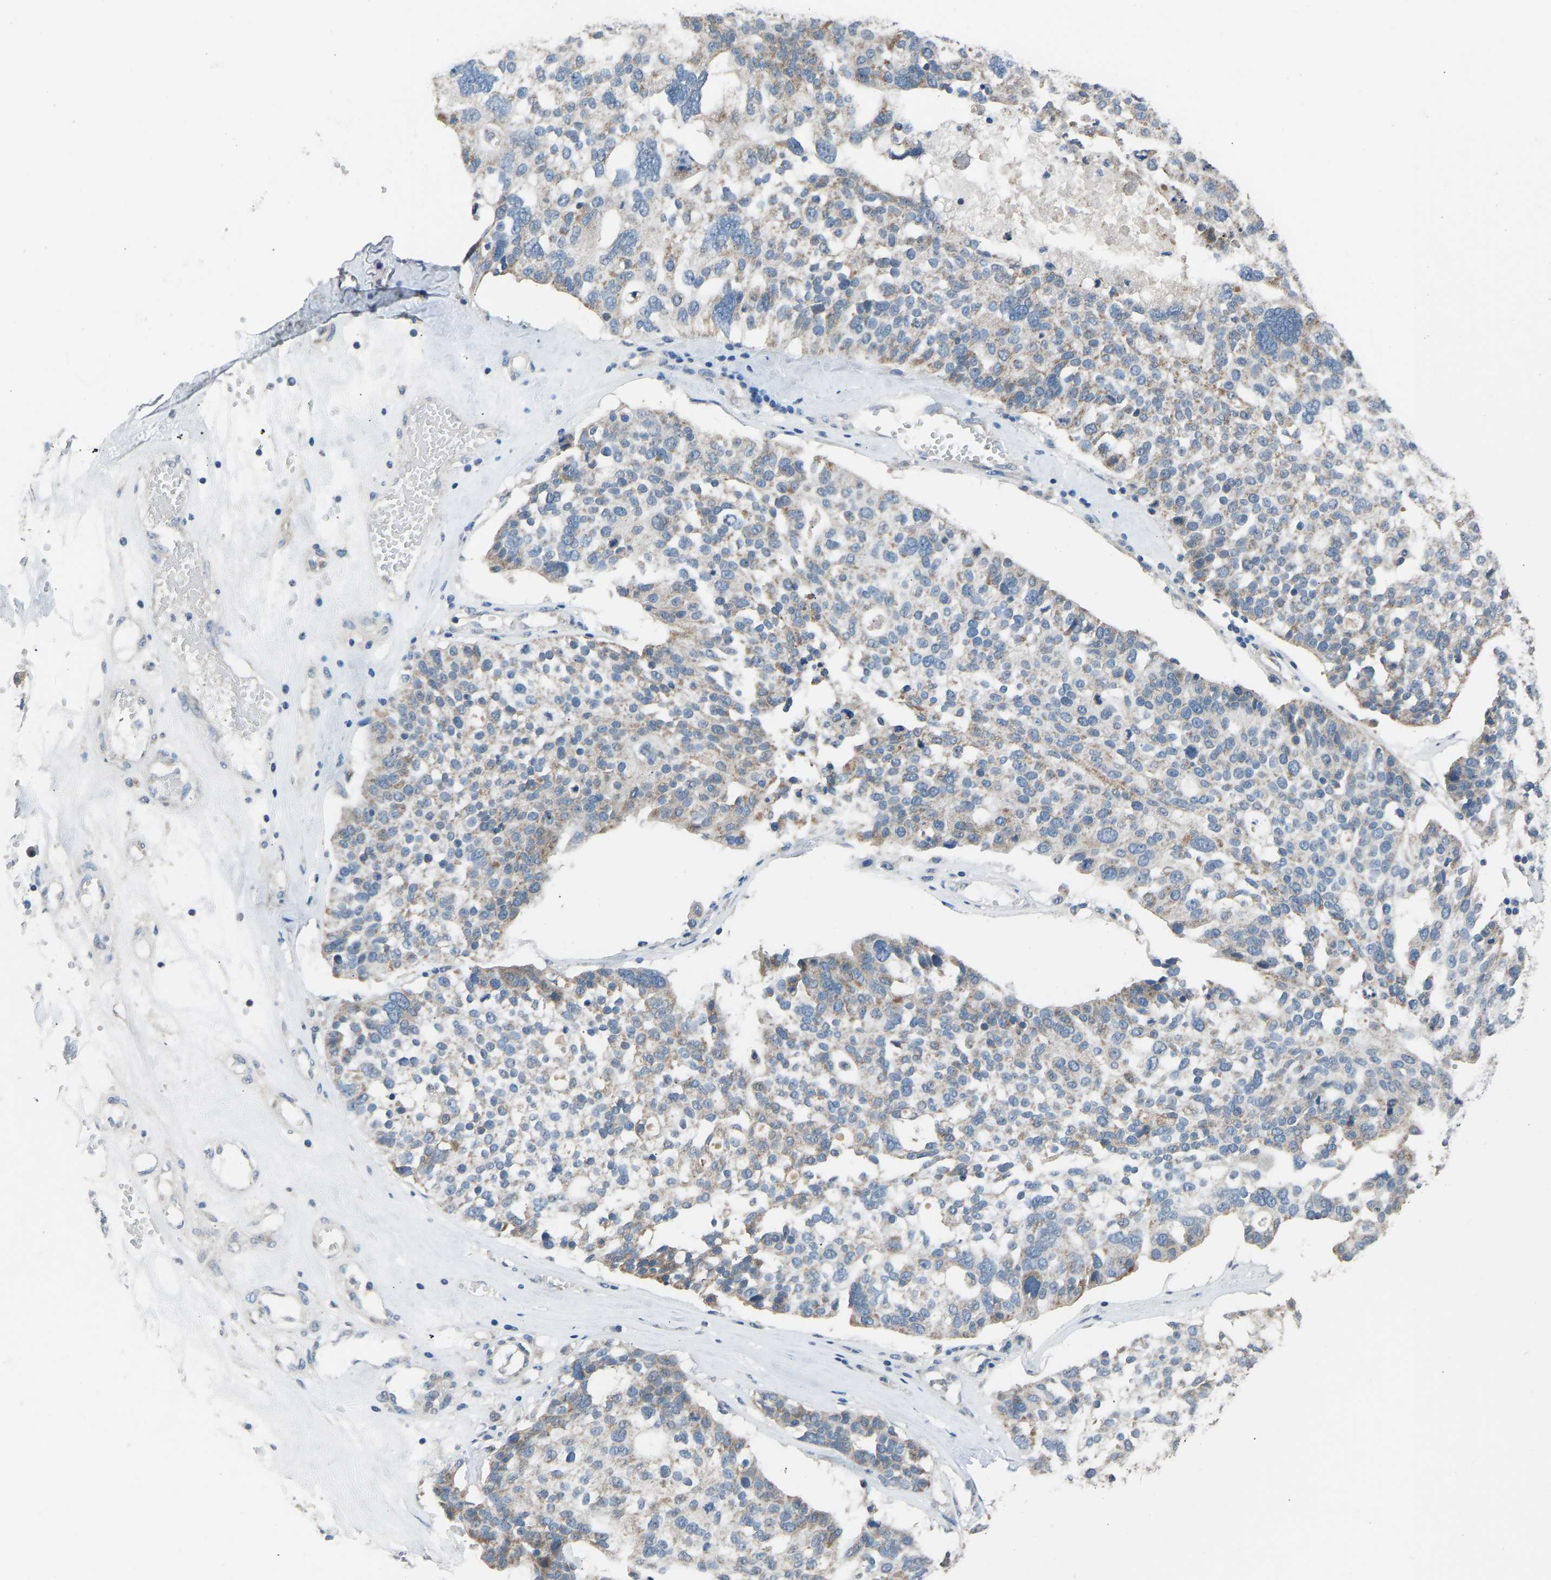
{"staining": {"intensity": "weak", "quantity": "<25%", "location": "cytoplasmic/membranous"}, "tissue": "ovarian cancer", "cell_type": "Tumor cells", "image_type": "cancer", "snomed": [{"axis": "morphology", "description": "Cystadenocarcinoma, serous, NOS"}, {"axis": "topography", "description": "Ovary"}], "caption": "This is a micrograph of immunohistochemistry staining of ovarian serous cystadenocarcinoma, which shows no staining in tumor cells.", "gene": "TGFBR3", "patient": {"sex": "female", "age": 59}}